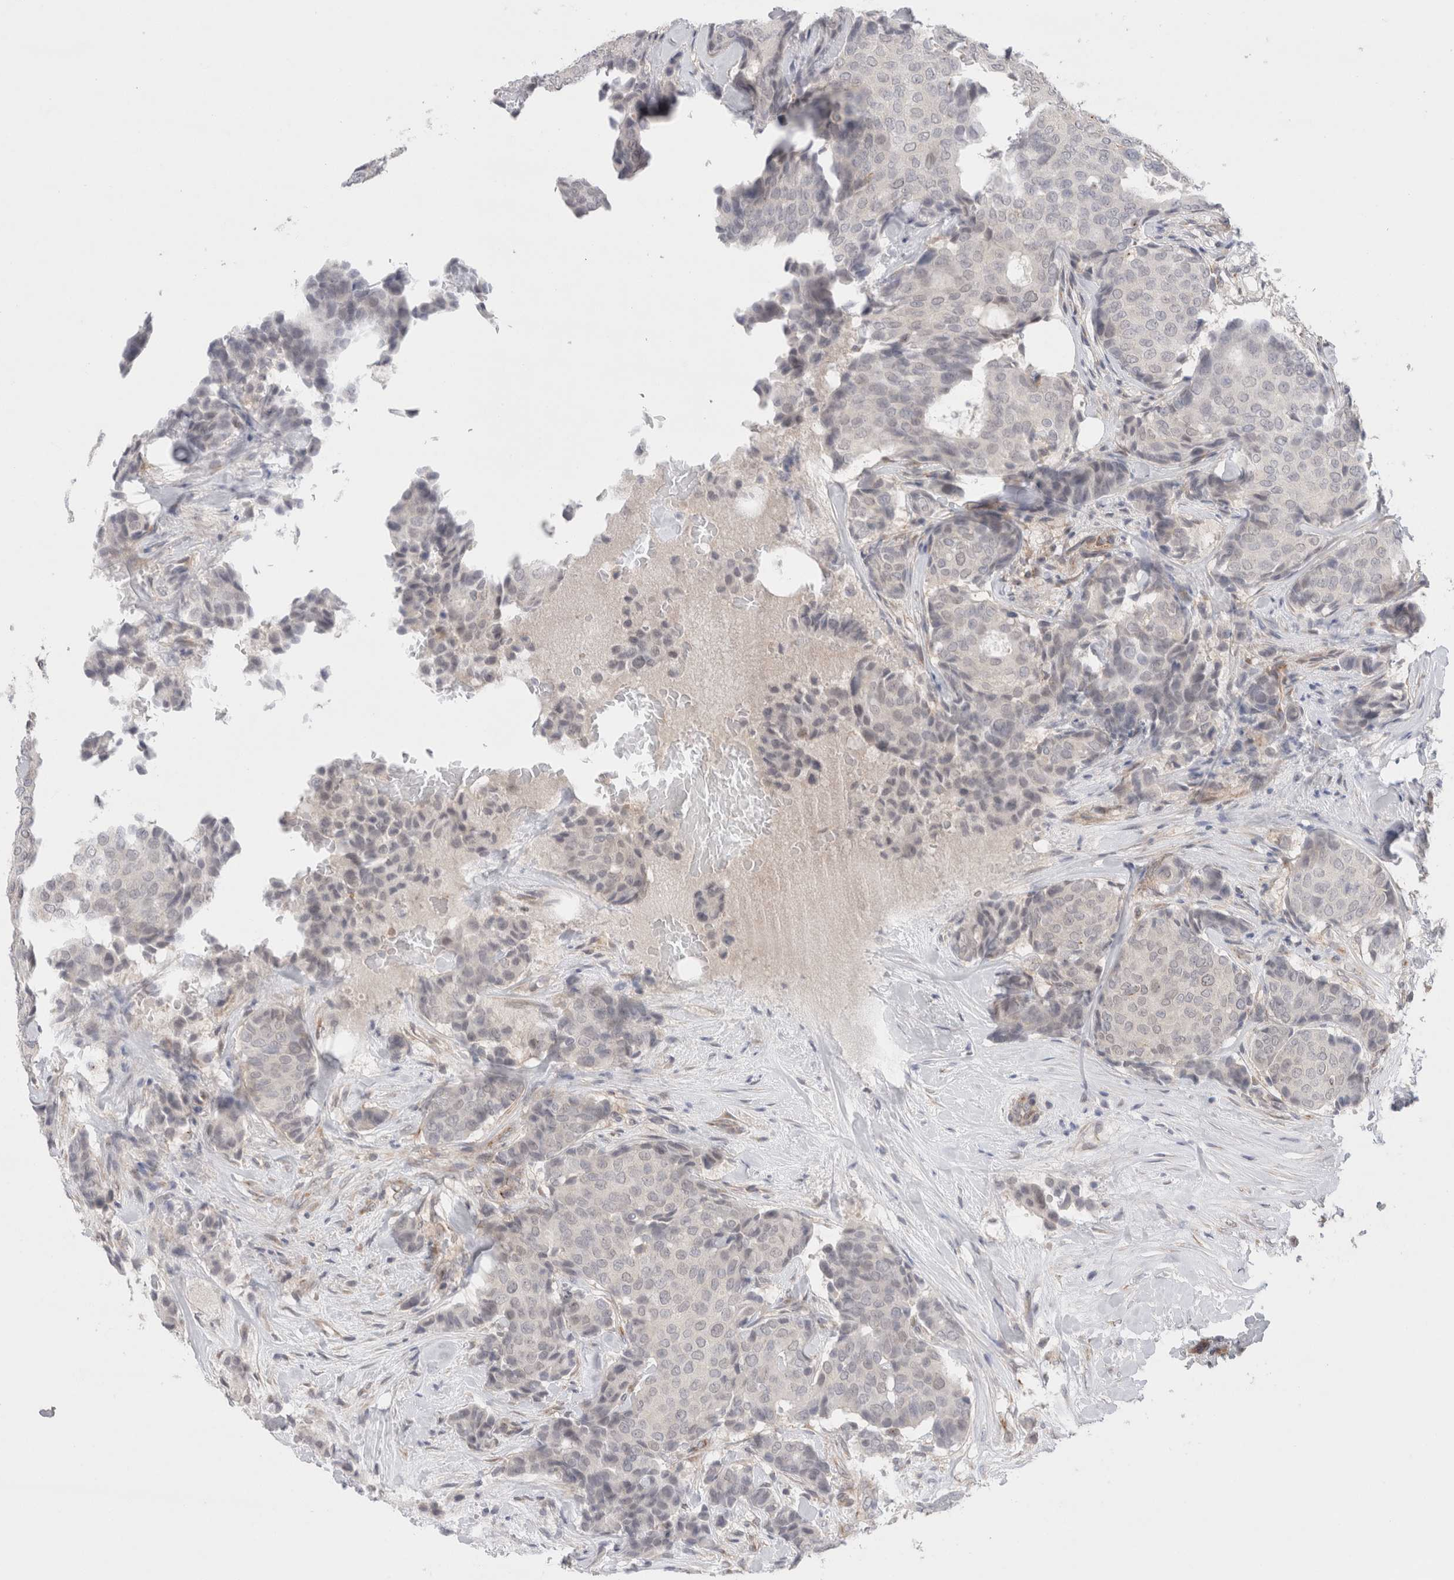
{"staining": {"intensity": "negative", "quantity": "none", "location": "none"}, "tissue": "breast cancer", "cell_type": "Tumor cells", "image_type": "cancer", "snomed": [{"axis": "morphology", "description": "Duct carcinoma"}, {"axis": "topography", "description": "Breast"}], "caption": "A histopathology image of human breast intraductal carcinoma is negative for staining in tumor cells. (Stains: DAB (3,3'-diaminobenzidine) IHC with hematoxylin counter stain, Microscopy: brightfield microscopy at high magnification).", "gene": "BICD2", "patient": {"sex": "female", "age": 75}}